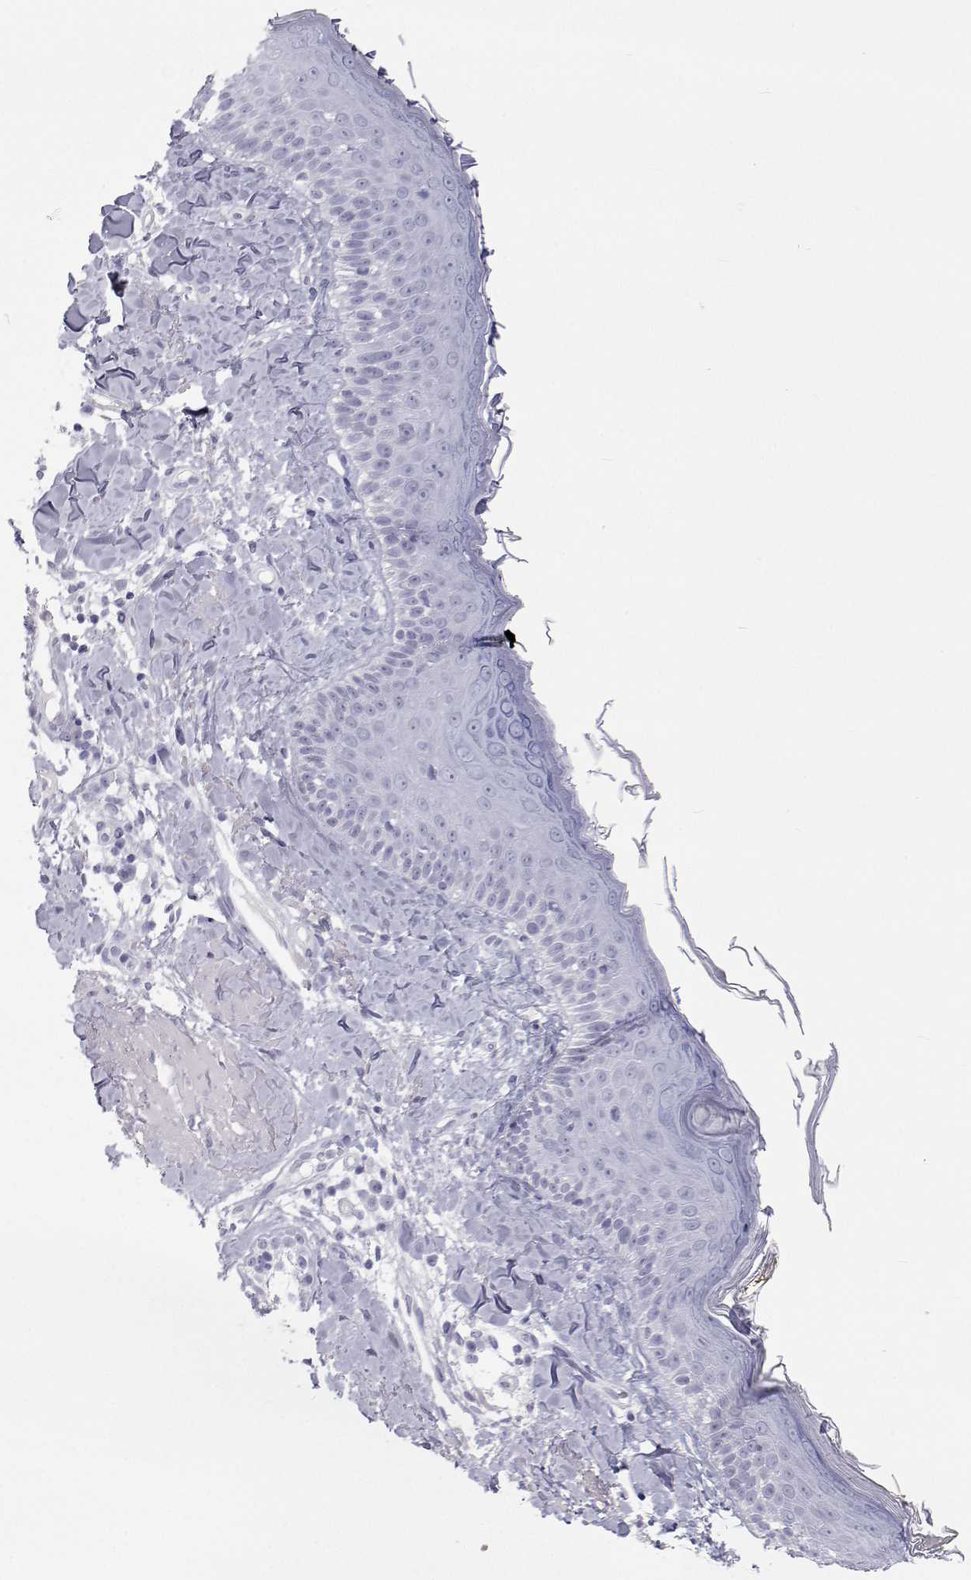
{"staining": {"intensity": "negative", "quantity": "none", "location": "none"}, "tissue": "skin", "cell_type": "Fibroblasts", "image_type": "normal", "snomed": [{"axis": "morphology", "description": "Normal tissue, NOS"}, {"axis": "topography", "description": "Skin"}], "caption": "High magnification brightfield microscopy of benign skin stained with DAB (brown) and counterstained with hematoxylin (blue): fibroblasts show no significant expression.", "gene": "SFTPB", "patient": {"sex": "male", "age": 73}}